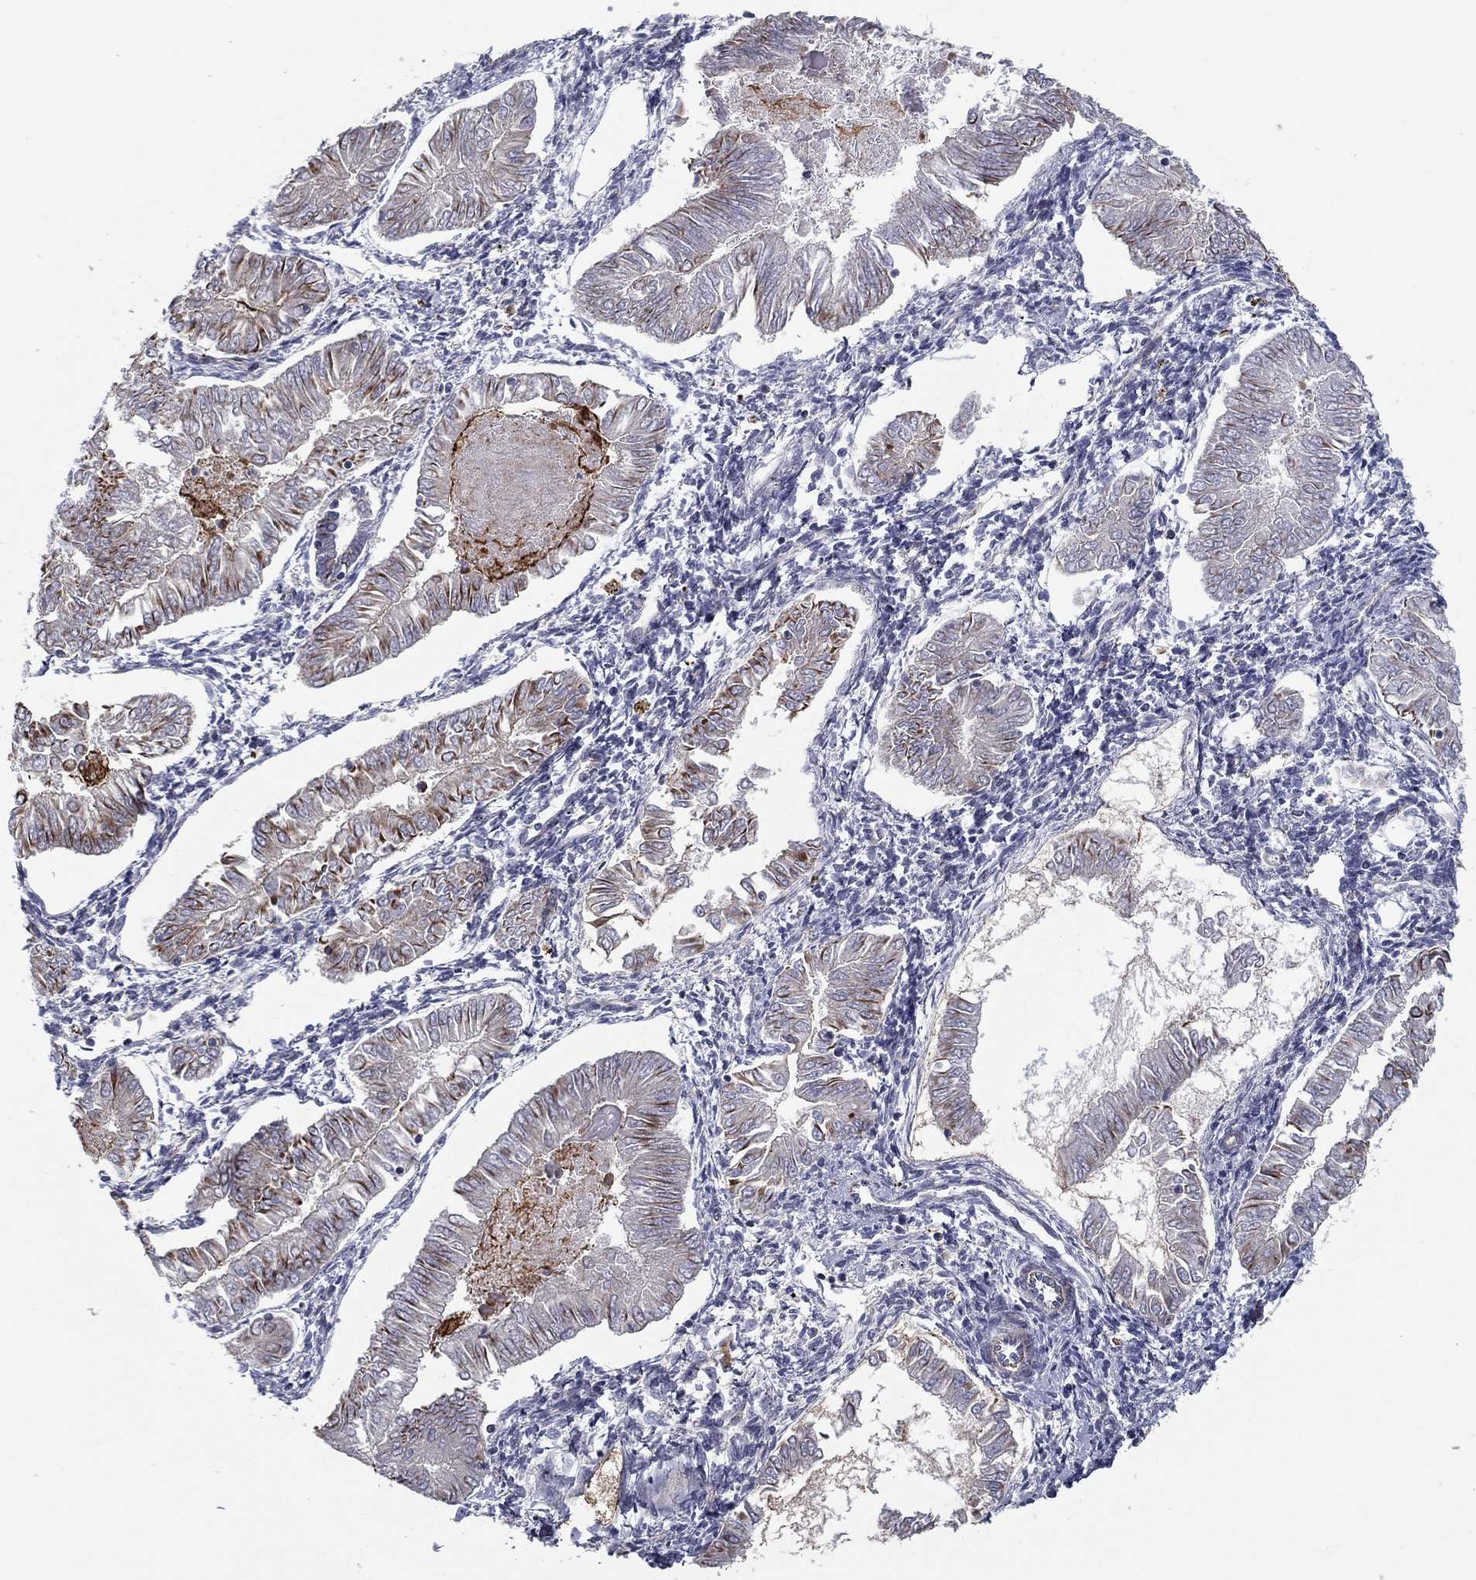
{"staining": {"intensity": "moderate", "quantity": "<25%", "location": "cytoplasmic/membranous"}, "tissue": "endometrial cancer", "cell_type": "Tumor cells", "image_type": "cancer", "snomed": [{"axis": "morphology", "description": "Adenocarcinoma, NOS"}, {"axis": "topography", "description": "Endometrium"}], "caption": "Approximately <25% of tumor cells in human endometrial cancer reveal moderate cytoplasmic/membranous protein expression as visualized by brown immunohistochemical staining.", "gene": "CLSTN1", "patient": {"sex": "female", "age": 53}}